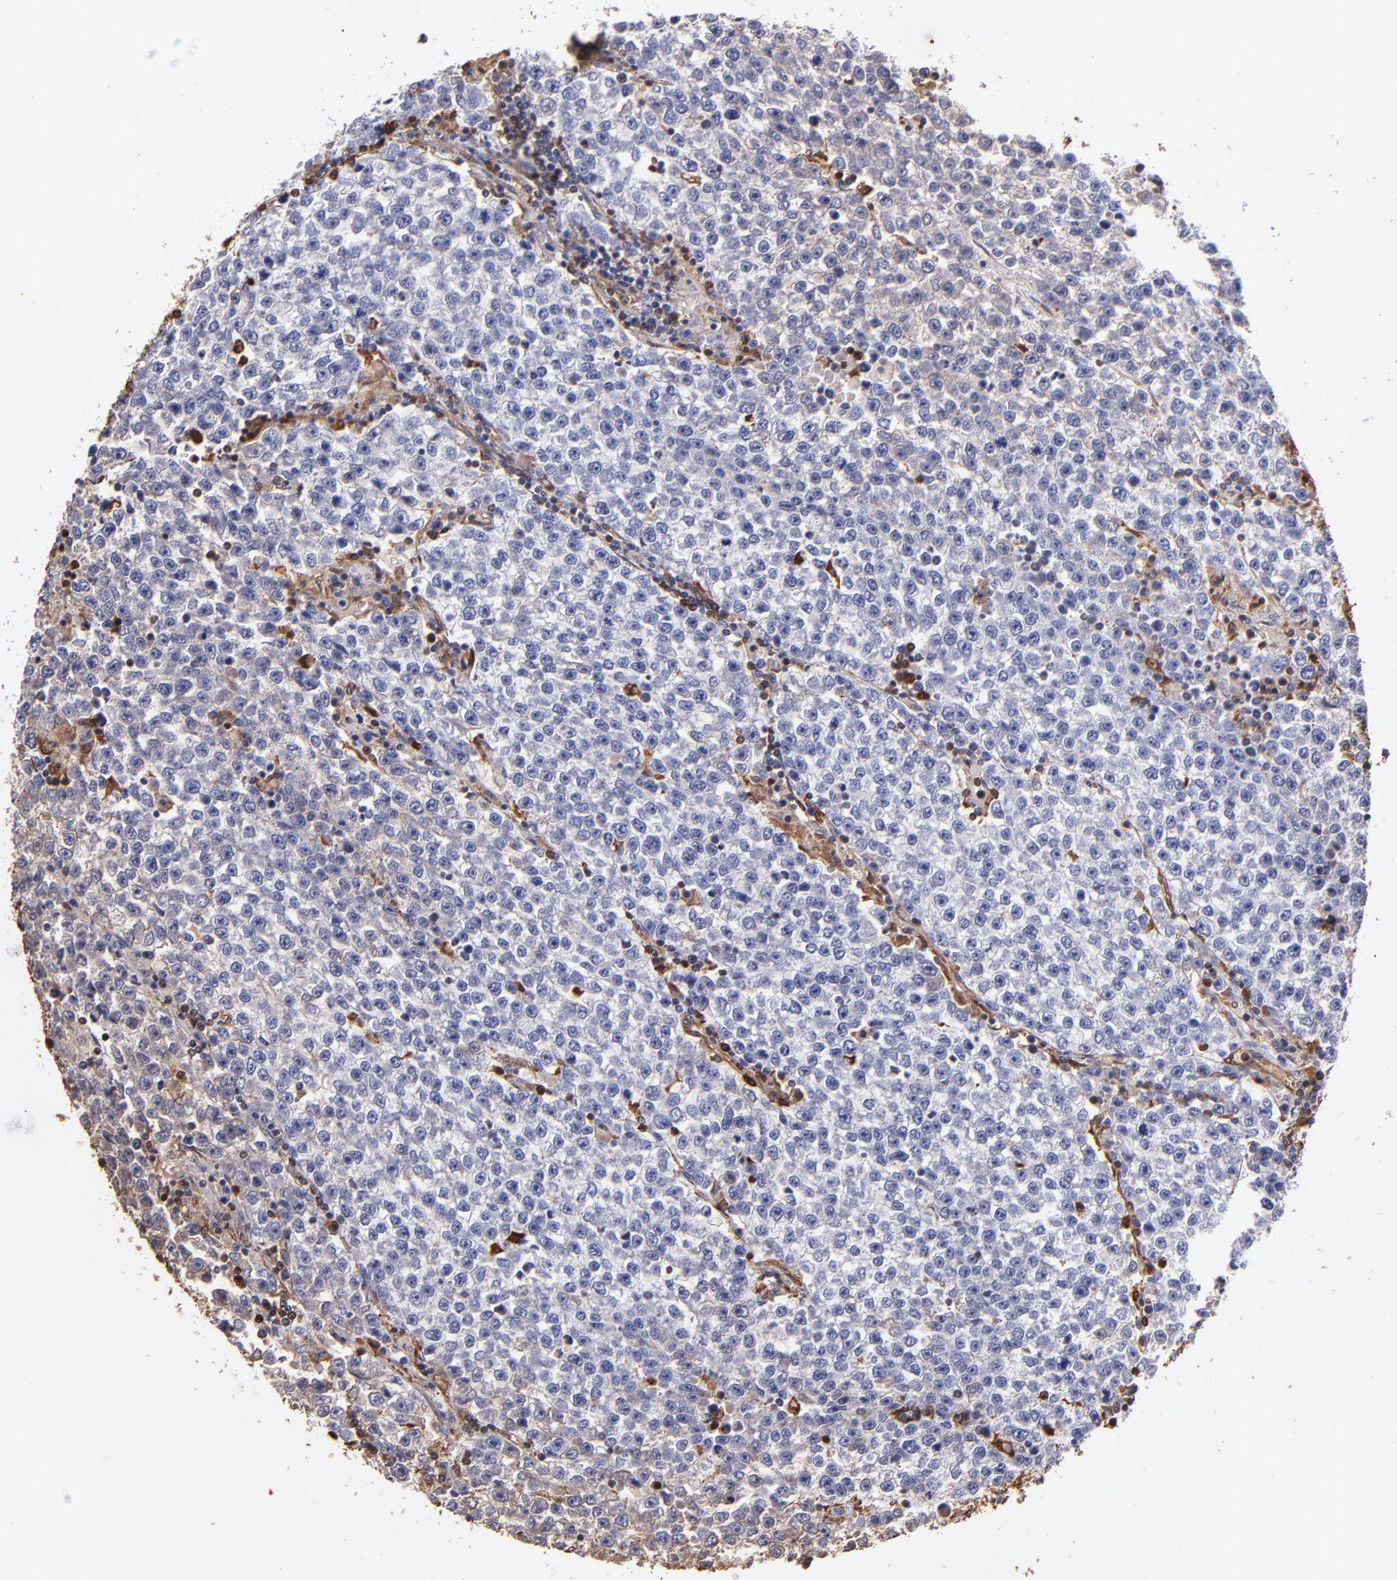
{"staining": {"intensity": "negative", "quantity": "none", "location": "none"}, "tissue": "testis cancer", "cell_type": "Tumor cells", "image_type": "cancer", "snomed": [{"axis": "morphology", "description": "Seminoma, NOS"}, {"axis": "topography", "description": "Testis"}], "caption": "A histopathology image of human testis cancer (seminoma) is negative for staining in tumor cells.", "gene": "S100A6", "patient": {"sex": "male", "age": 36}}